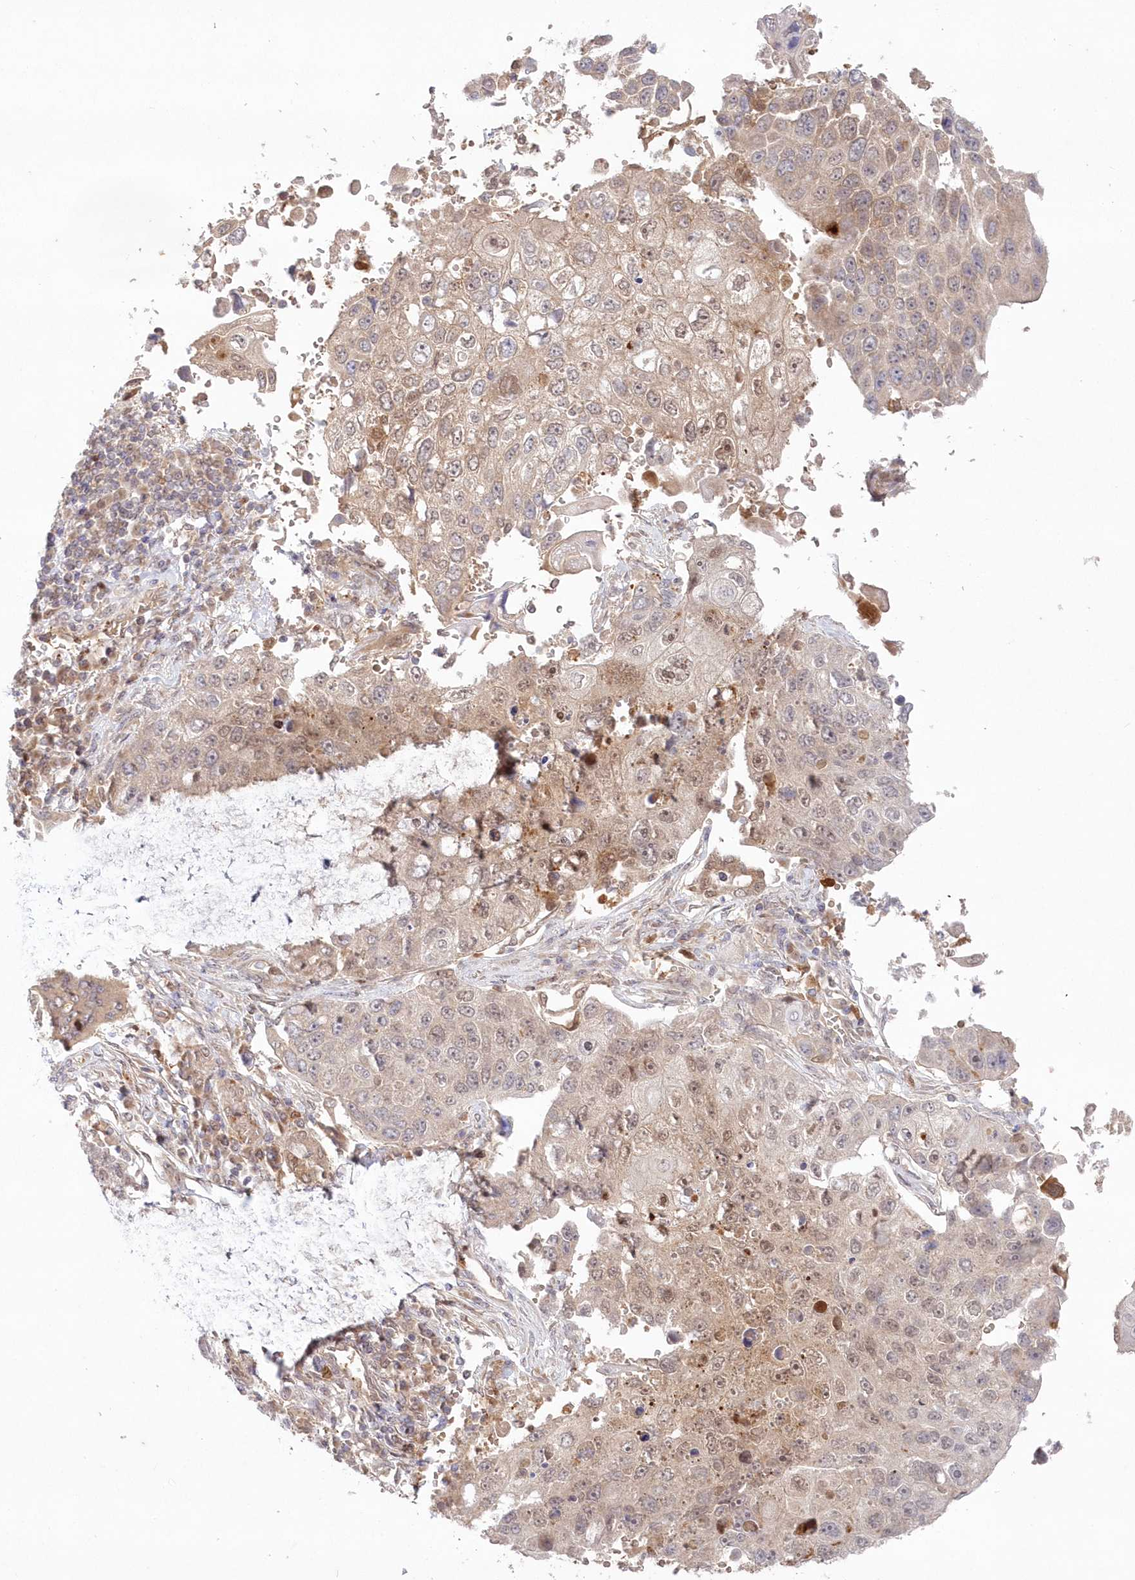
{"staining": {"intensity": "moderate", "quantity": "<25%", "location": "cytoplasmic/membranous"}, "tissue": "lung cancer", "cell_type": "Tumor cells", "image_type": "cancer", "snomed": [{"axis": "morphology", "description": "Squamous cell carcinoma, NOS"}, {"axis": "topography", "description": "Lung"}], "caption": "DAB immunohistochemical staining of human lung squamous cell carcinoma demonstrates moderate cytoplasmic/membranous protein positivity in about <25% of tumor cells.", "gene": "GBE1", "patient": {"sex": "male", "age": 61}}